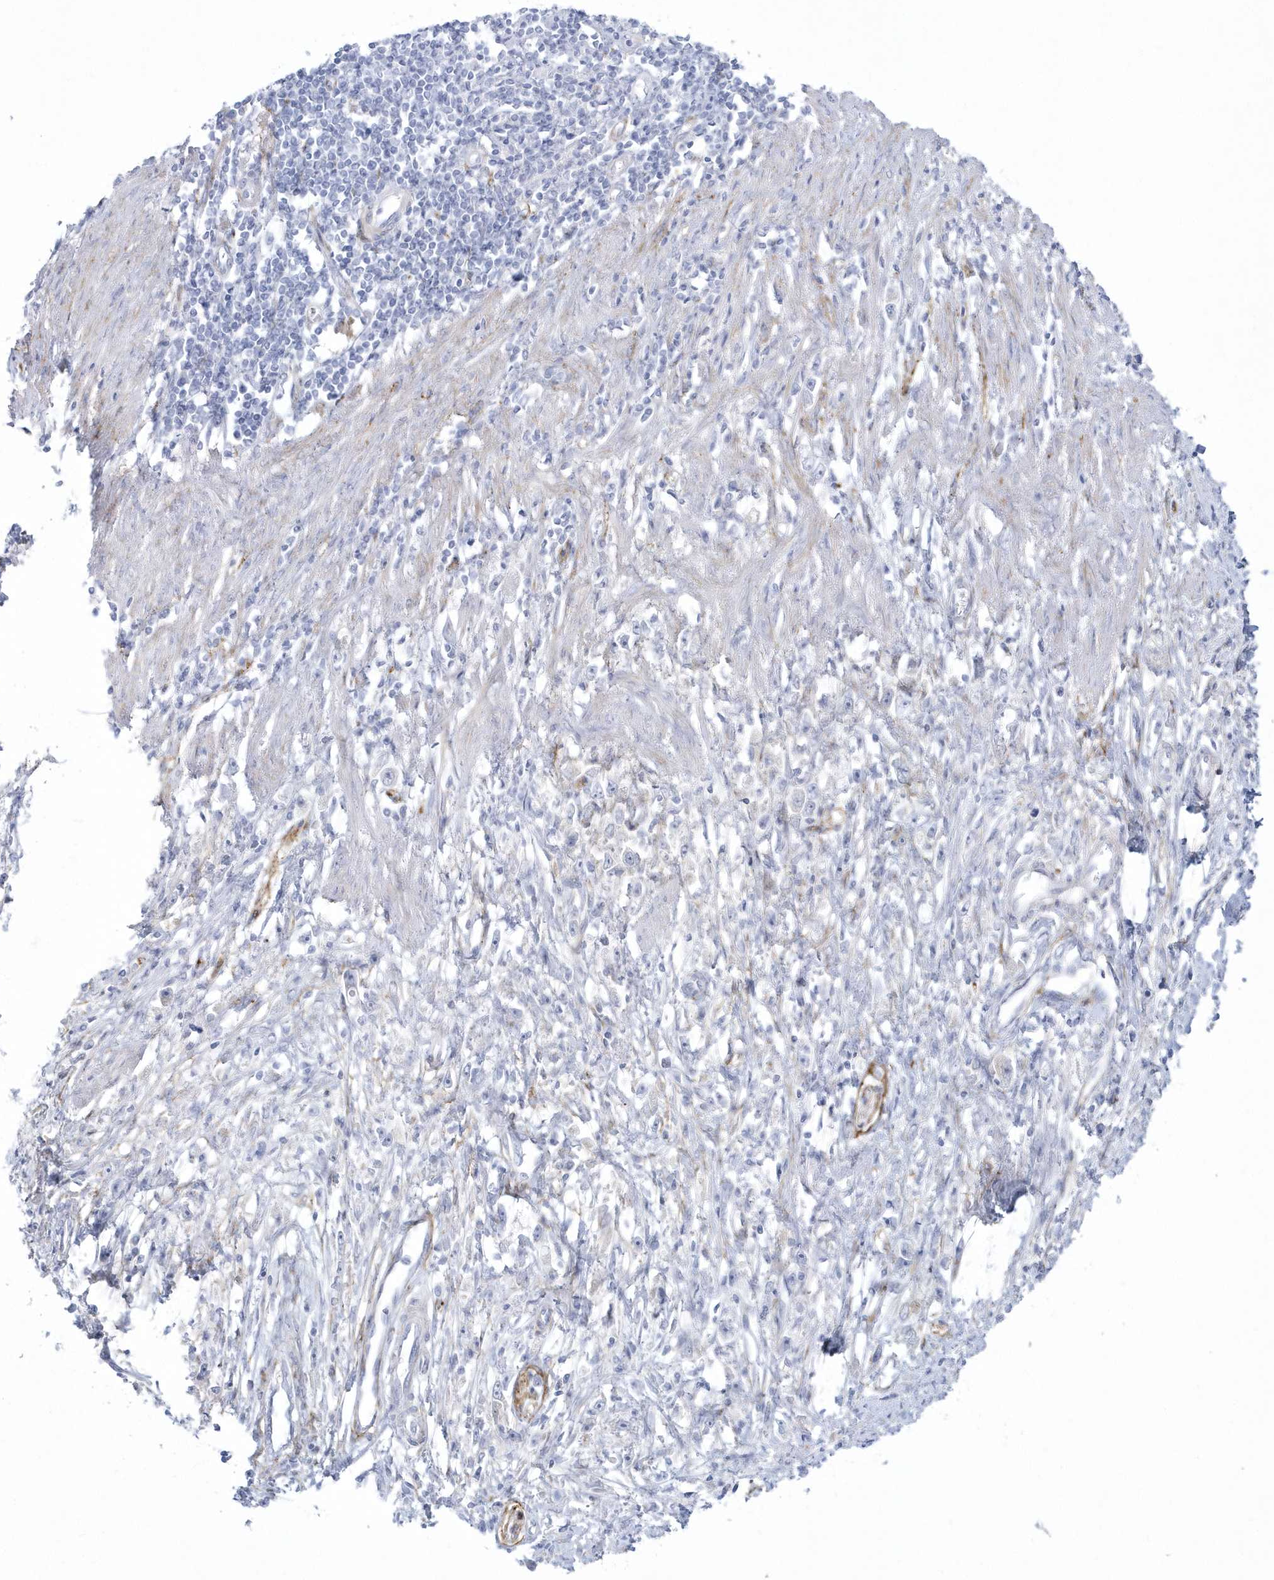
{"staining": {"intensity": "negative", "quantity": "none", "location": "none"}, "tissue": "stomach cancer", "cell_type": "Tumor cells", "image_type": "cancer", "snomed": [{"axis": "morphology", "description": "Adenocarcinoma, NOS"}, {"axis": "topography", "description": "Stomach"}], "caption": "IHC of adenocarcinoma (stomach) reveals no expression in tumor cells.", "gene": "WDR27", "patient": {"sex": "female", "age": 59}}